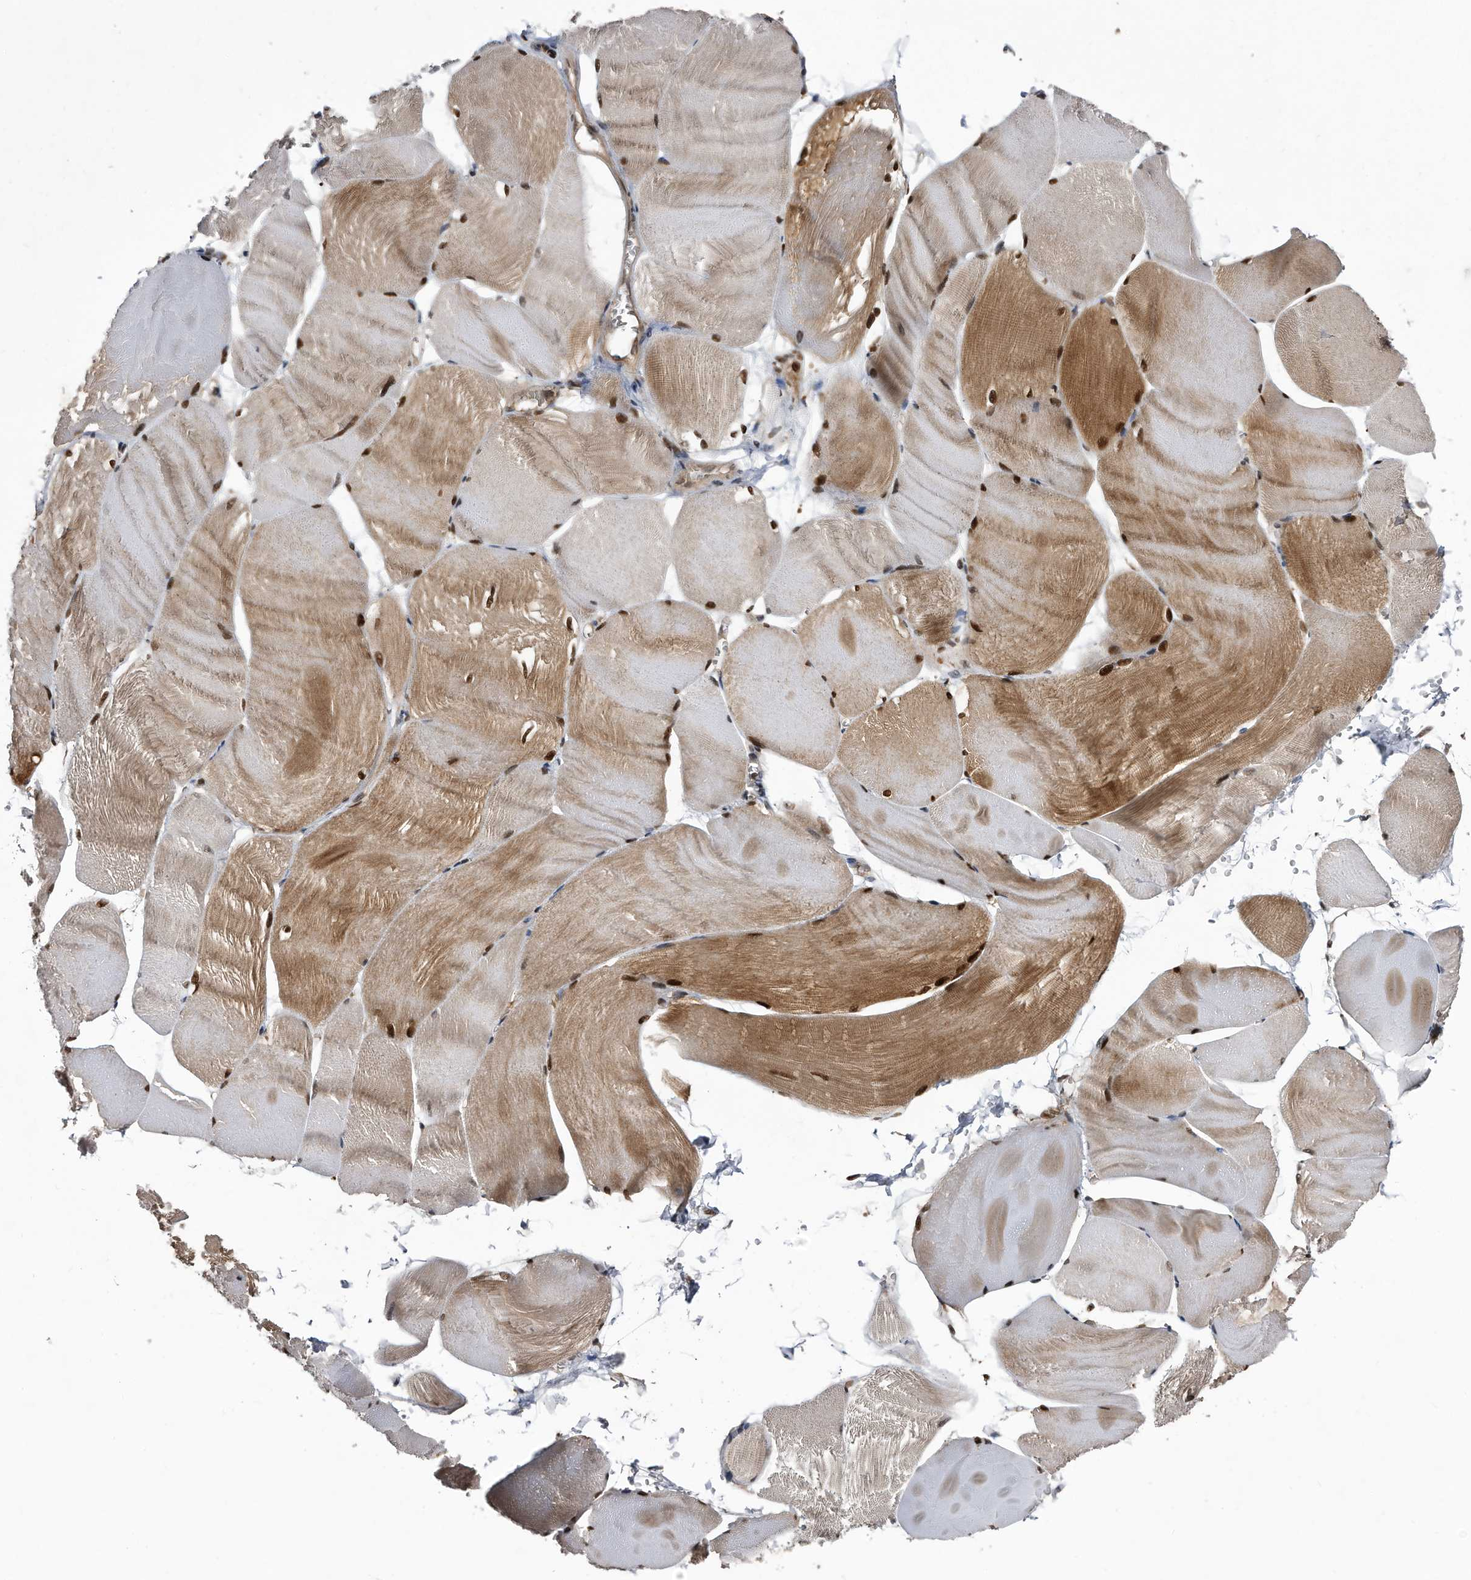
{"staining": {"intensity": "moderate", "quantity": ">75%", "location": "cytoplasmic/membranous,nuclear"}, "tissue": "skeletal muscle", "cell_type": "Myocytes", "image_type": "normal", "snomed": [{"axis": "morphology", "description": "Normal tissue, NOS"}, {"axis": "morphology", "description": "Basal cell carcinoma"}, {"axis": "topography", "description": "Skeletal muscle"}], "caption": "A high-resolution image shows IHC staining of normal skeletal muscle, which reveals moderate cytoplasmic/membranous,nuclear staining in approximately >75% of myocytes. Nuclei are stained in blue.", "gene": "RAD23B", "patient": {"sex": "female", "age": 64}}